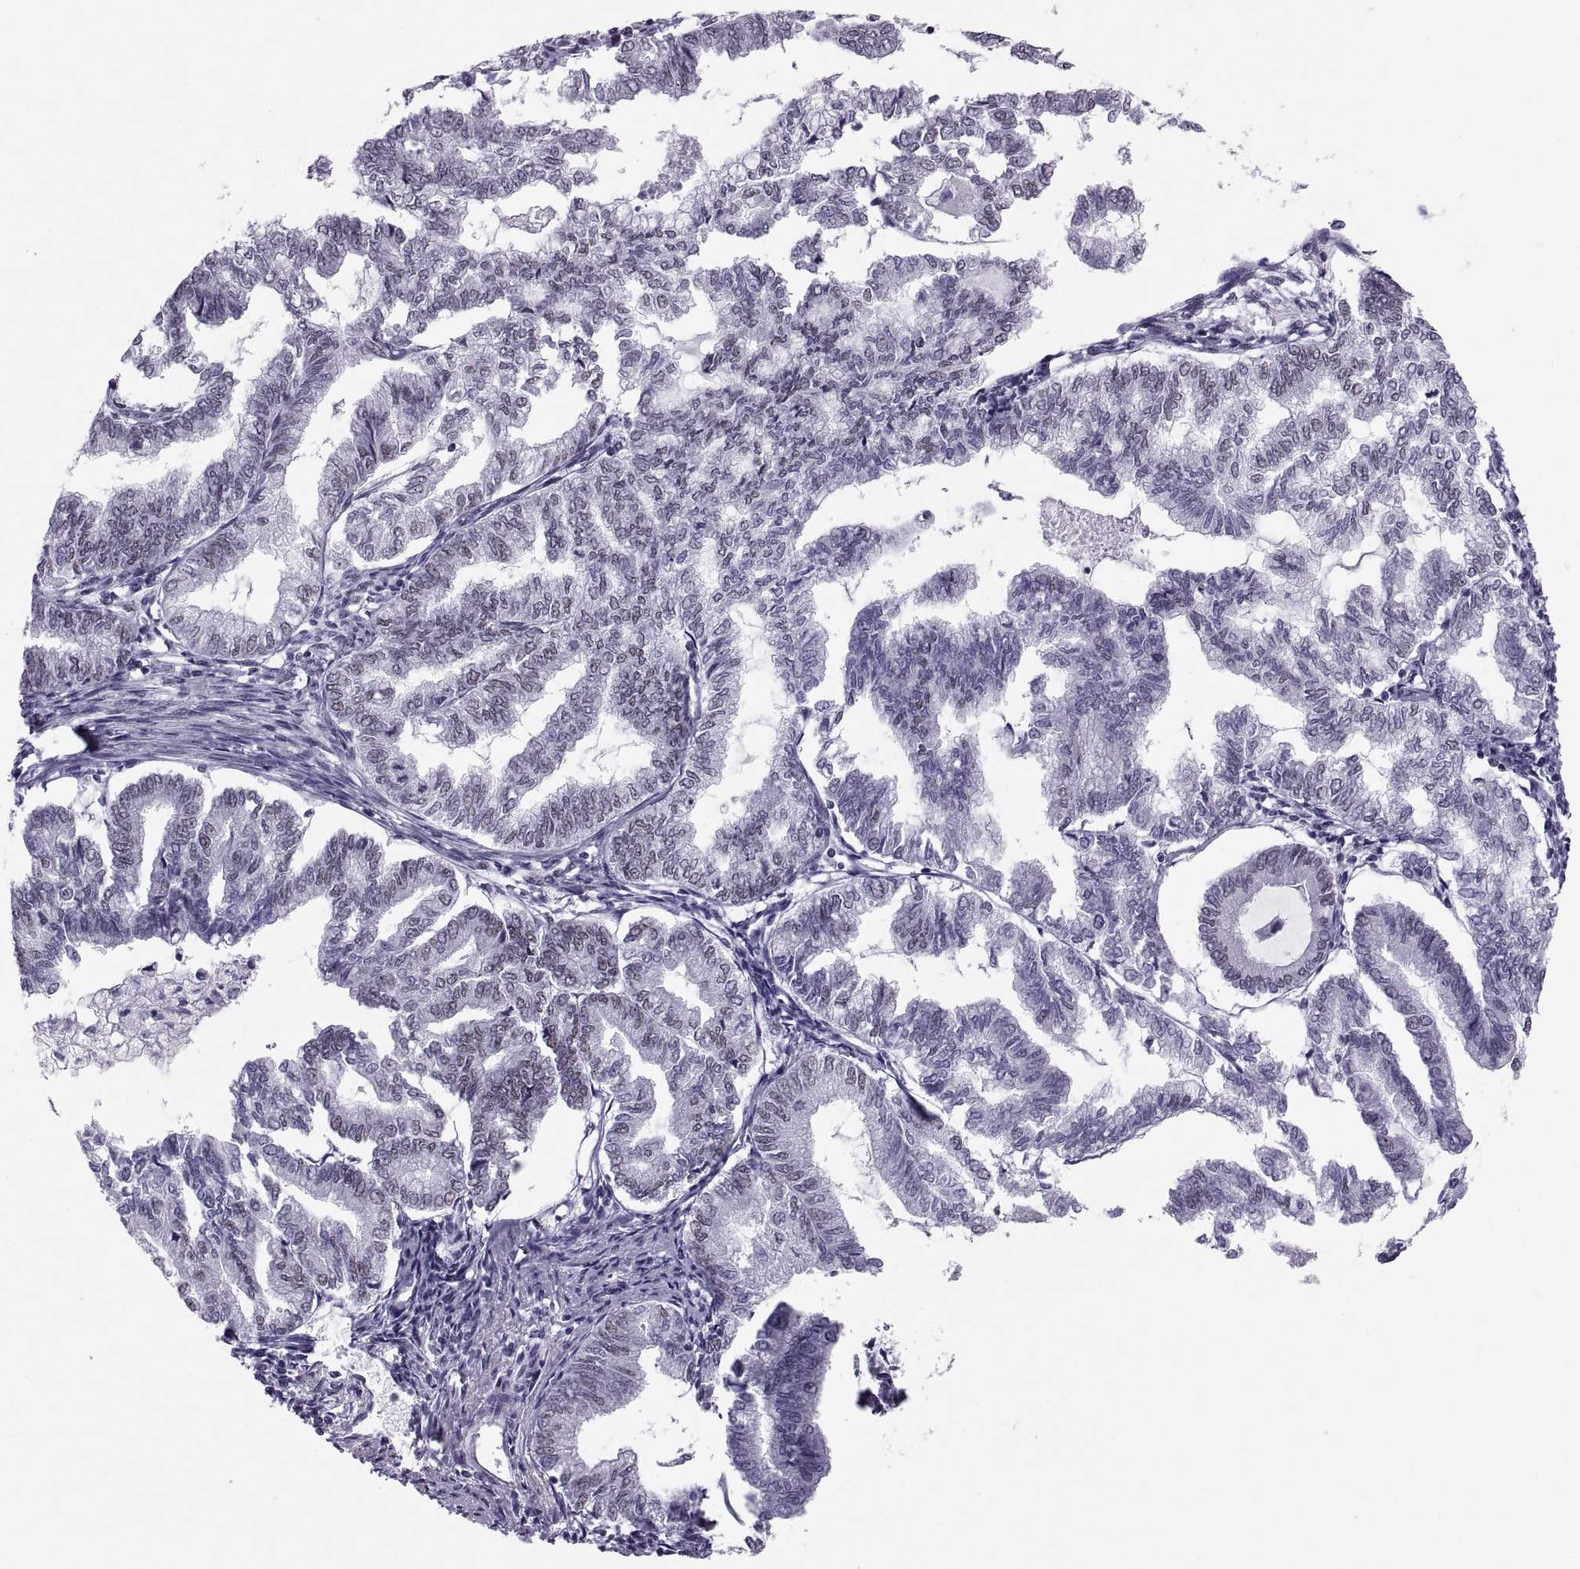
{"staining": {"intensity": "weak", "quantity": "25%-75%", "location": "nuclear"}, "tissue": "endometrial cancer", "cell_type": "Tumor cells", "image_type": "cancer", "snomed": [{"axis": "morphology", "description": "Adenocarcinoma, NOS"}, {"axis": "topography", "description": "Endometrium"}], "caption": "A histopathology image of human endometrial cancer (adenocarcinoma) stained for a protein displays weak nuclear brown staining in tumor cells. The protein is shown in brown color, while the nuclei are stained blue.", "gene": "NEUROD6", "patient": {"sex": "female", "age": 79}}